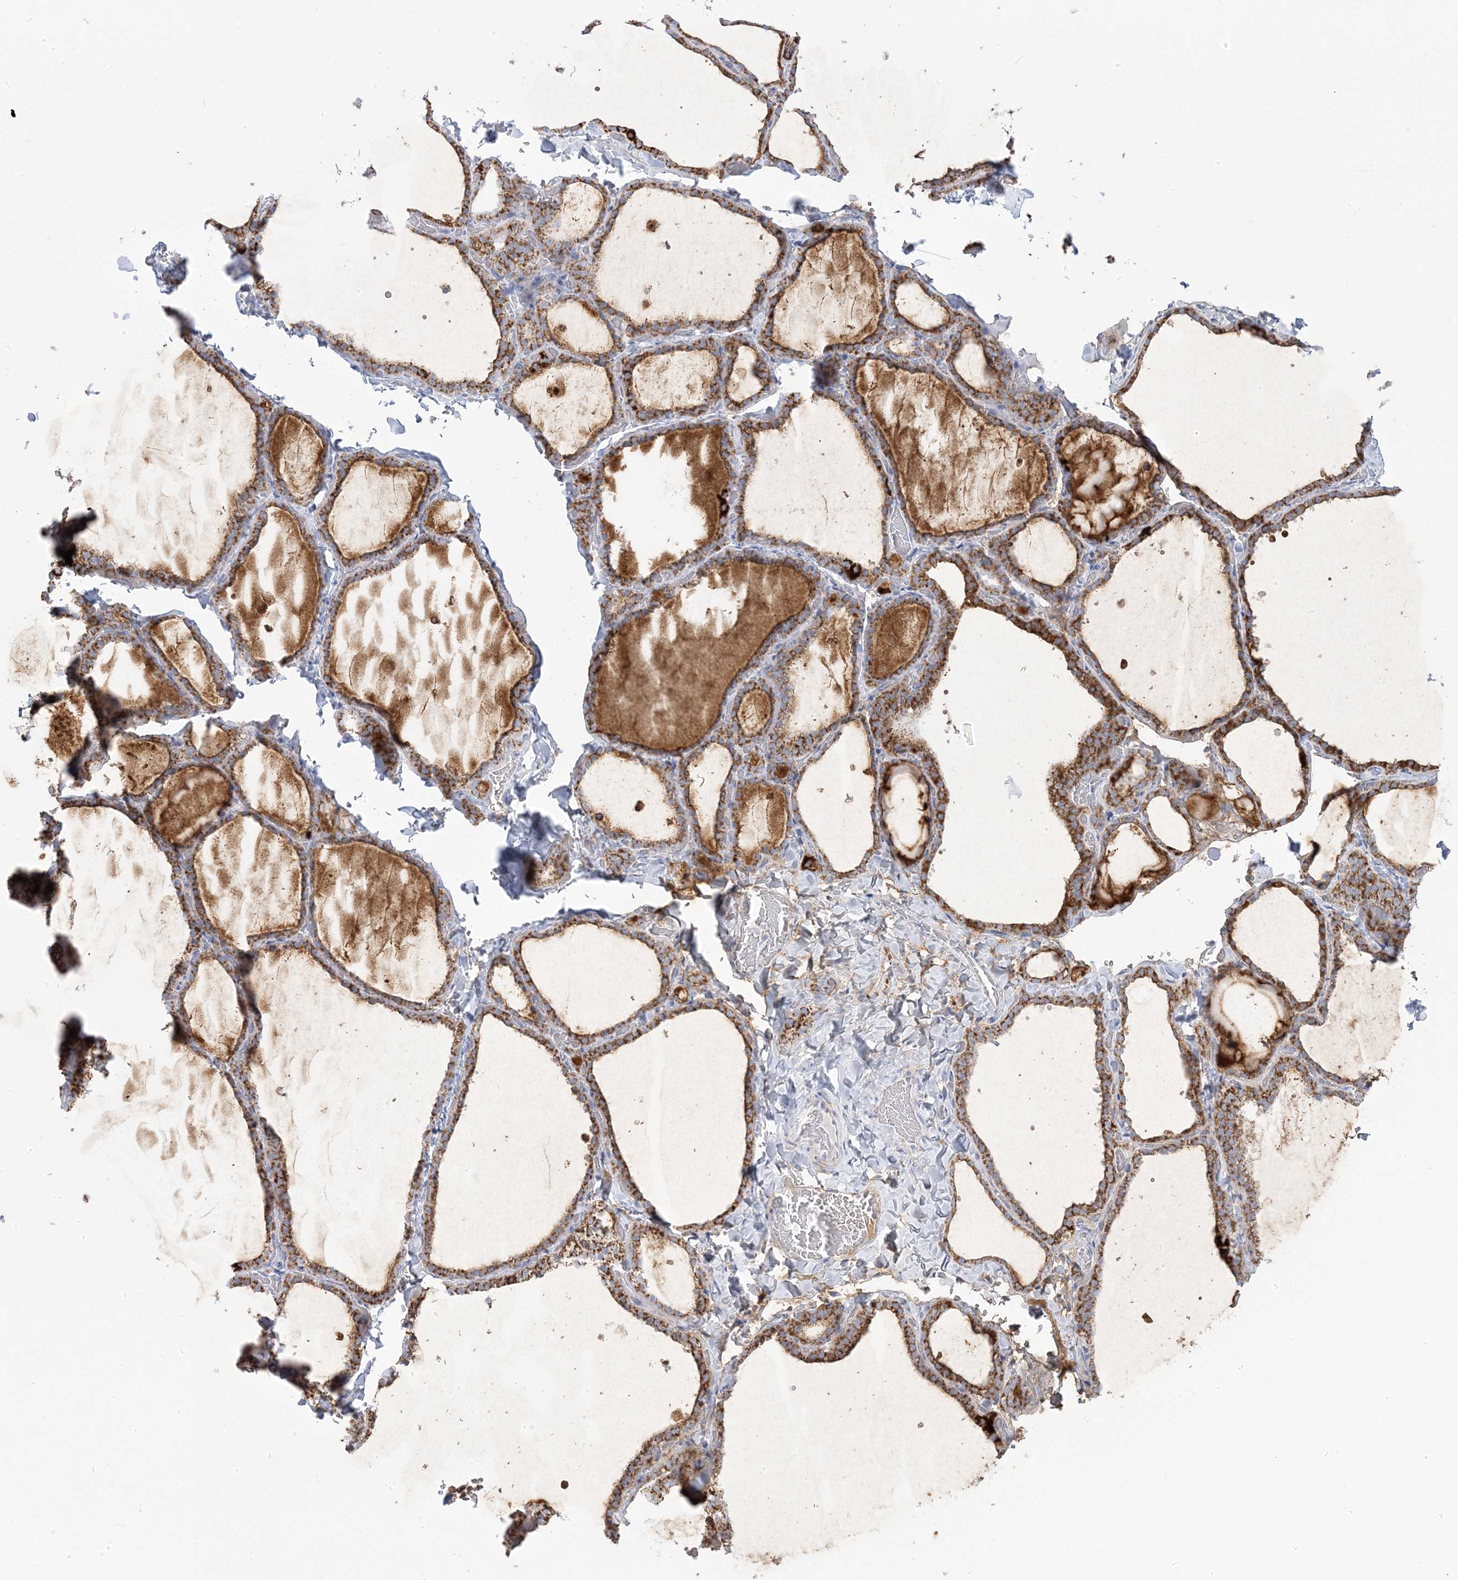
{"staining": {"intensity": "strong", "quantity": ">75%", "location": "cytoplasmic/membranous"}, "tissue": "thyroid gland", "cell_type": "Glandular cells", "image_type": "normal", "snomed": [{"axis": "morphology", "description": "Normal tissue, NOS"}, {"axis": "topography", "description": "Thyroid gland"}], "caption": "Protein expression analysis of unremarkable thyroid gland exhibits strong cytoplasmic/membranous staining in about >75% of glandular cells. The protein is shown in brown color, while the nuclei are stained blue.", "gene": "PCCB", "patient": {"sex": "female", "age": 22}}